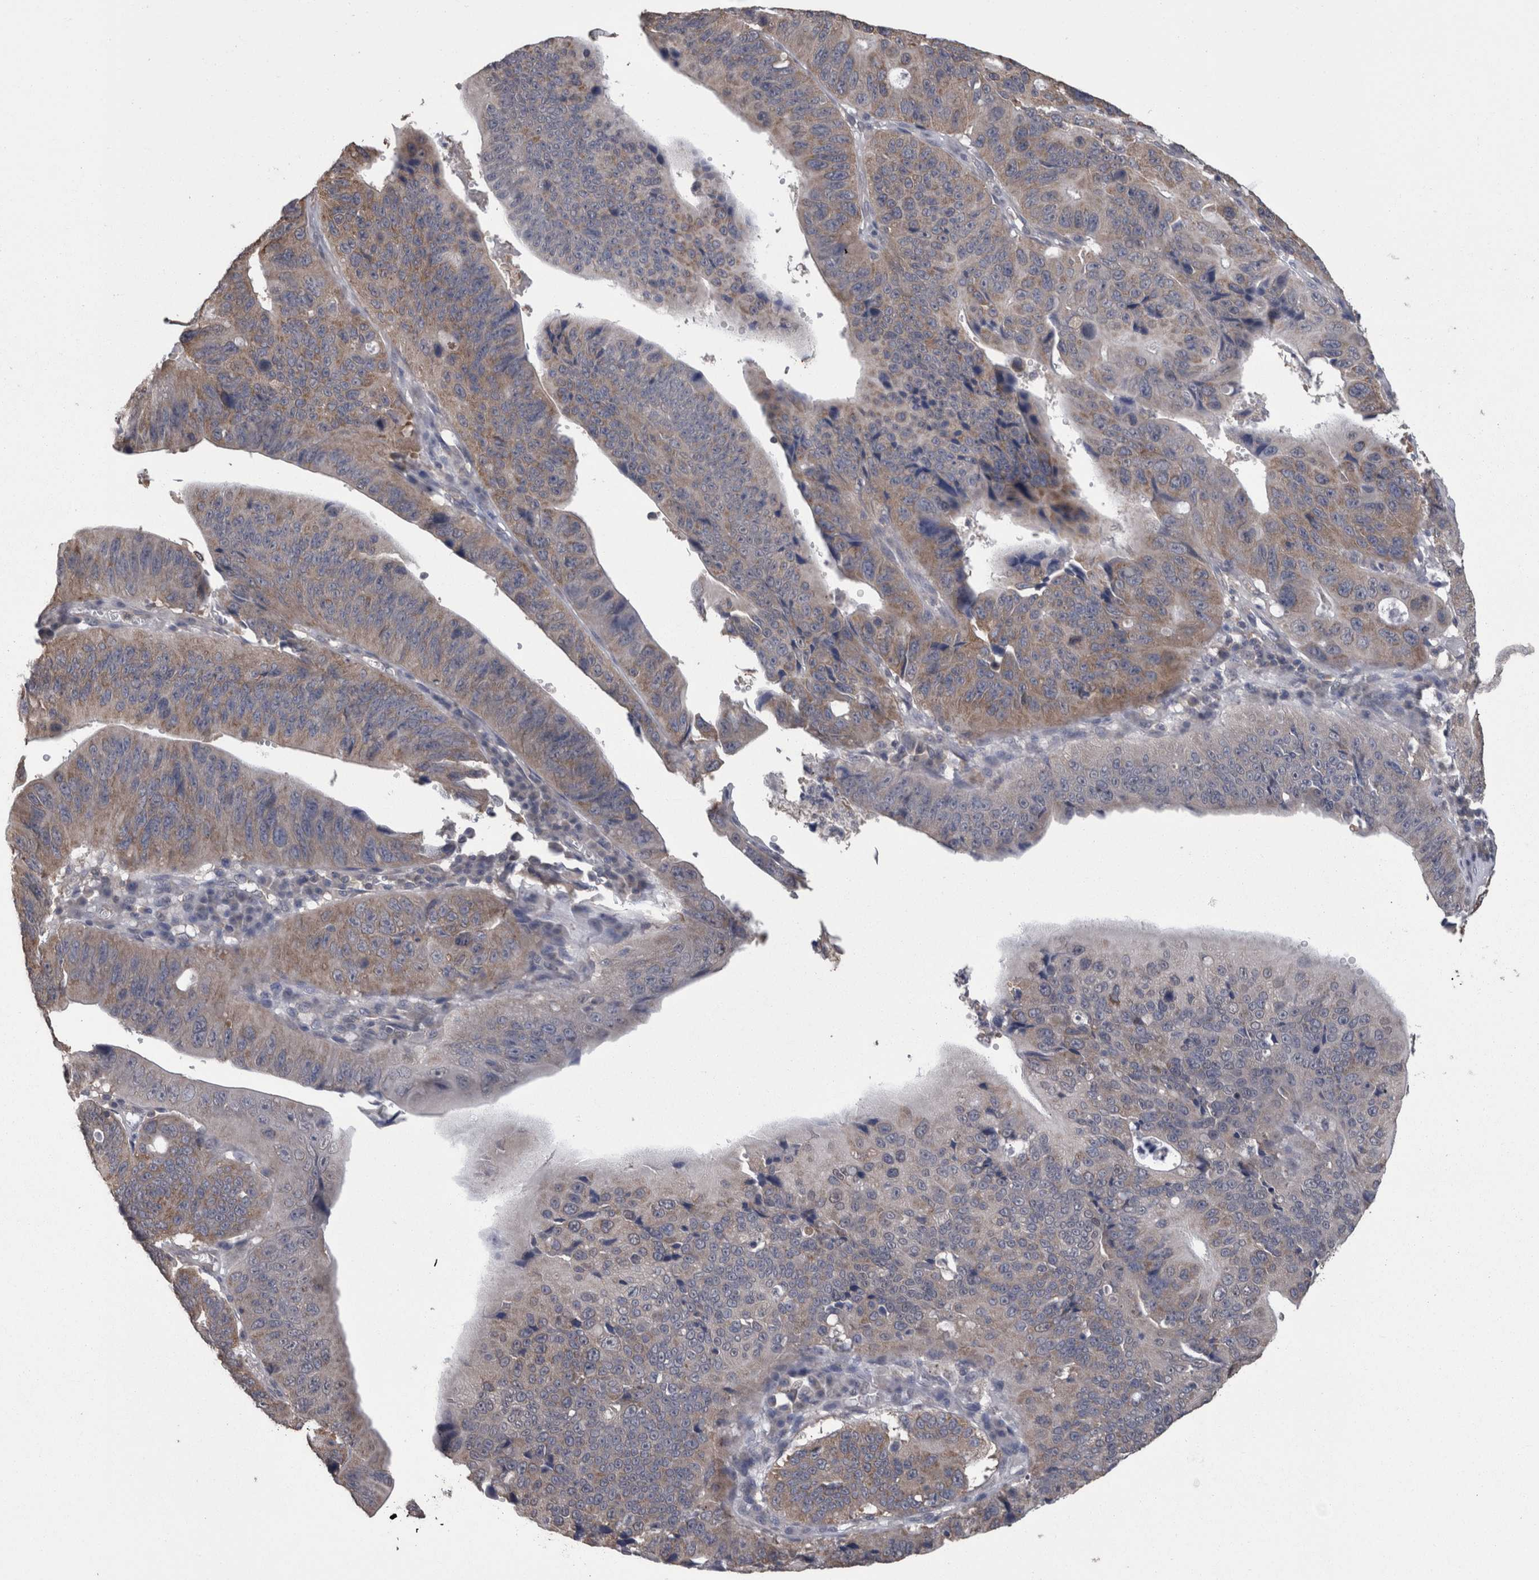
{"staining": {"intensity": "moderate", "quantity": "25%-75%", "location": "cytoplasmic/membranous"}, "tissue": "stomach cancer", "cell_type": "Tumor cells", "image_type": "cancer", "snomed": [{"axis": "morphology", "description": "Adenocarcinoma, NOS"}, {"axis": "topography", "description": "Stomach"}], "caption": "Human stomach adenocarcinoma stained for a protein (brown) displays moderate cytoplasmic/membranous positive expression in approximately 25%-75% of tumor cells.", "gene": "DDX6", "patient": {"sex": "male", "age": 59}}